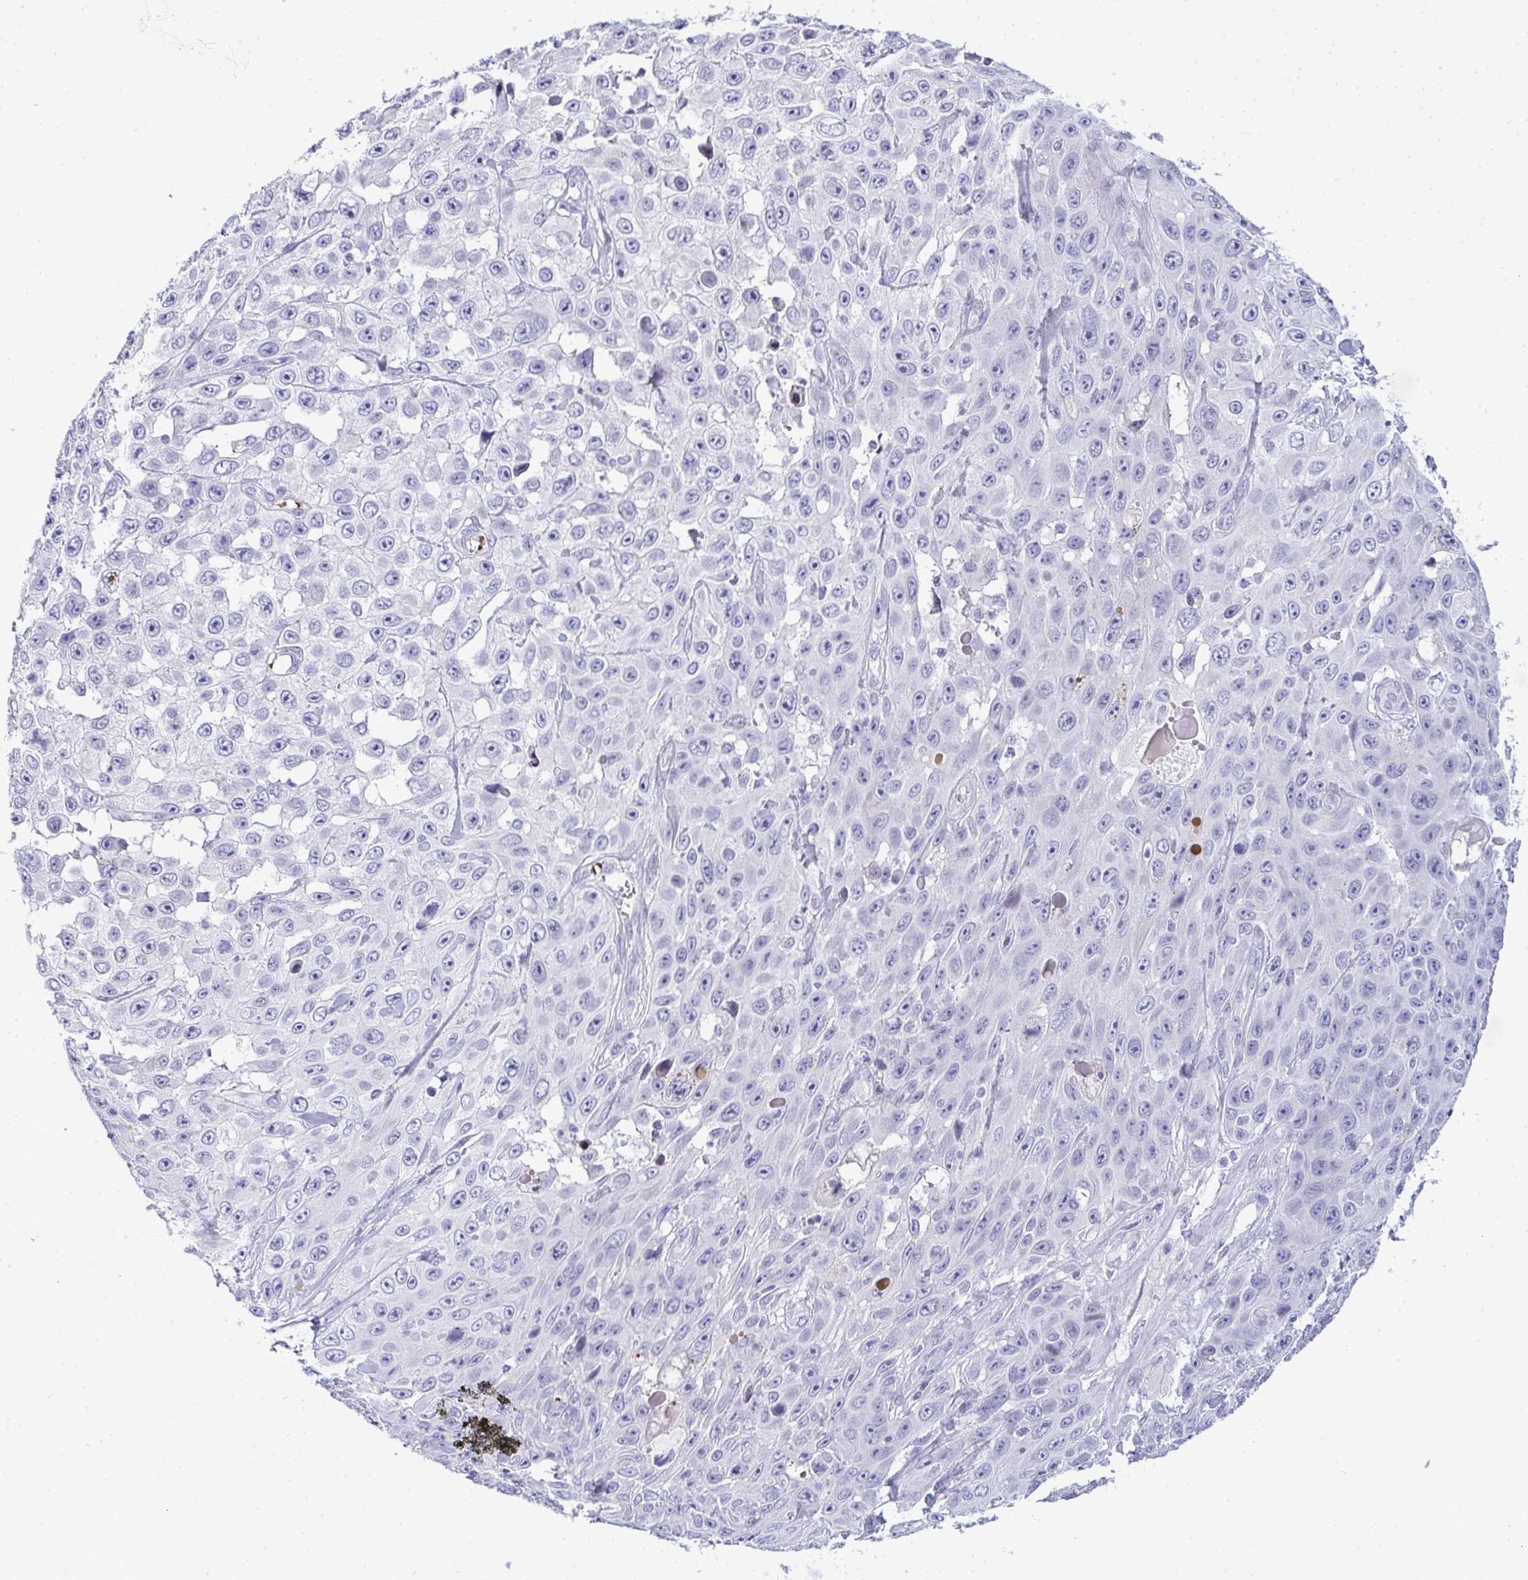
{"staining": {"intensity": "negative", "quantity": "none", "location": "none"}, "tissue": "skin cancer", "cell_type": "Tumor cells", "image_type": "cancer", "snomed": [{"axis": "morphology", "description": "Squamous cell carcinoma, NOS"}, {"axis": "topography", "description": "Skin"}], "caption": "Photomicrograph shows no protein positivity in tumor cells of skin cancer (squamous cell carcinoma) tissue.", "gene": "ZNF182", "patient": {"sex": "male", "age": 82}}